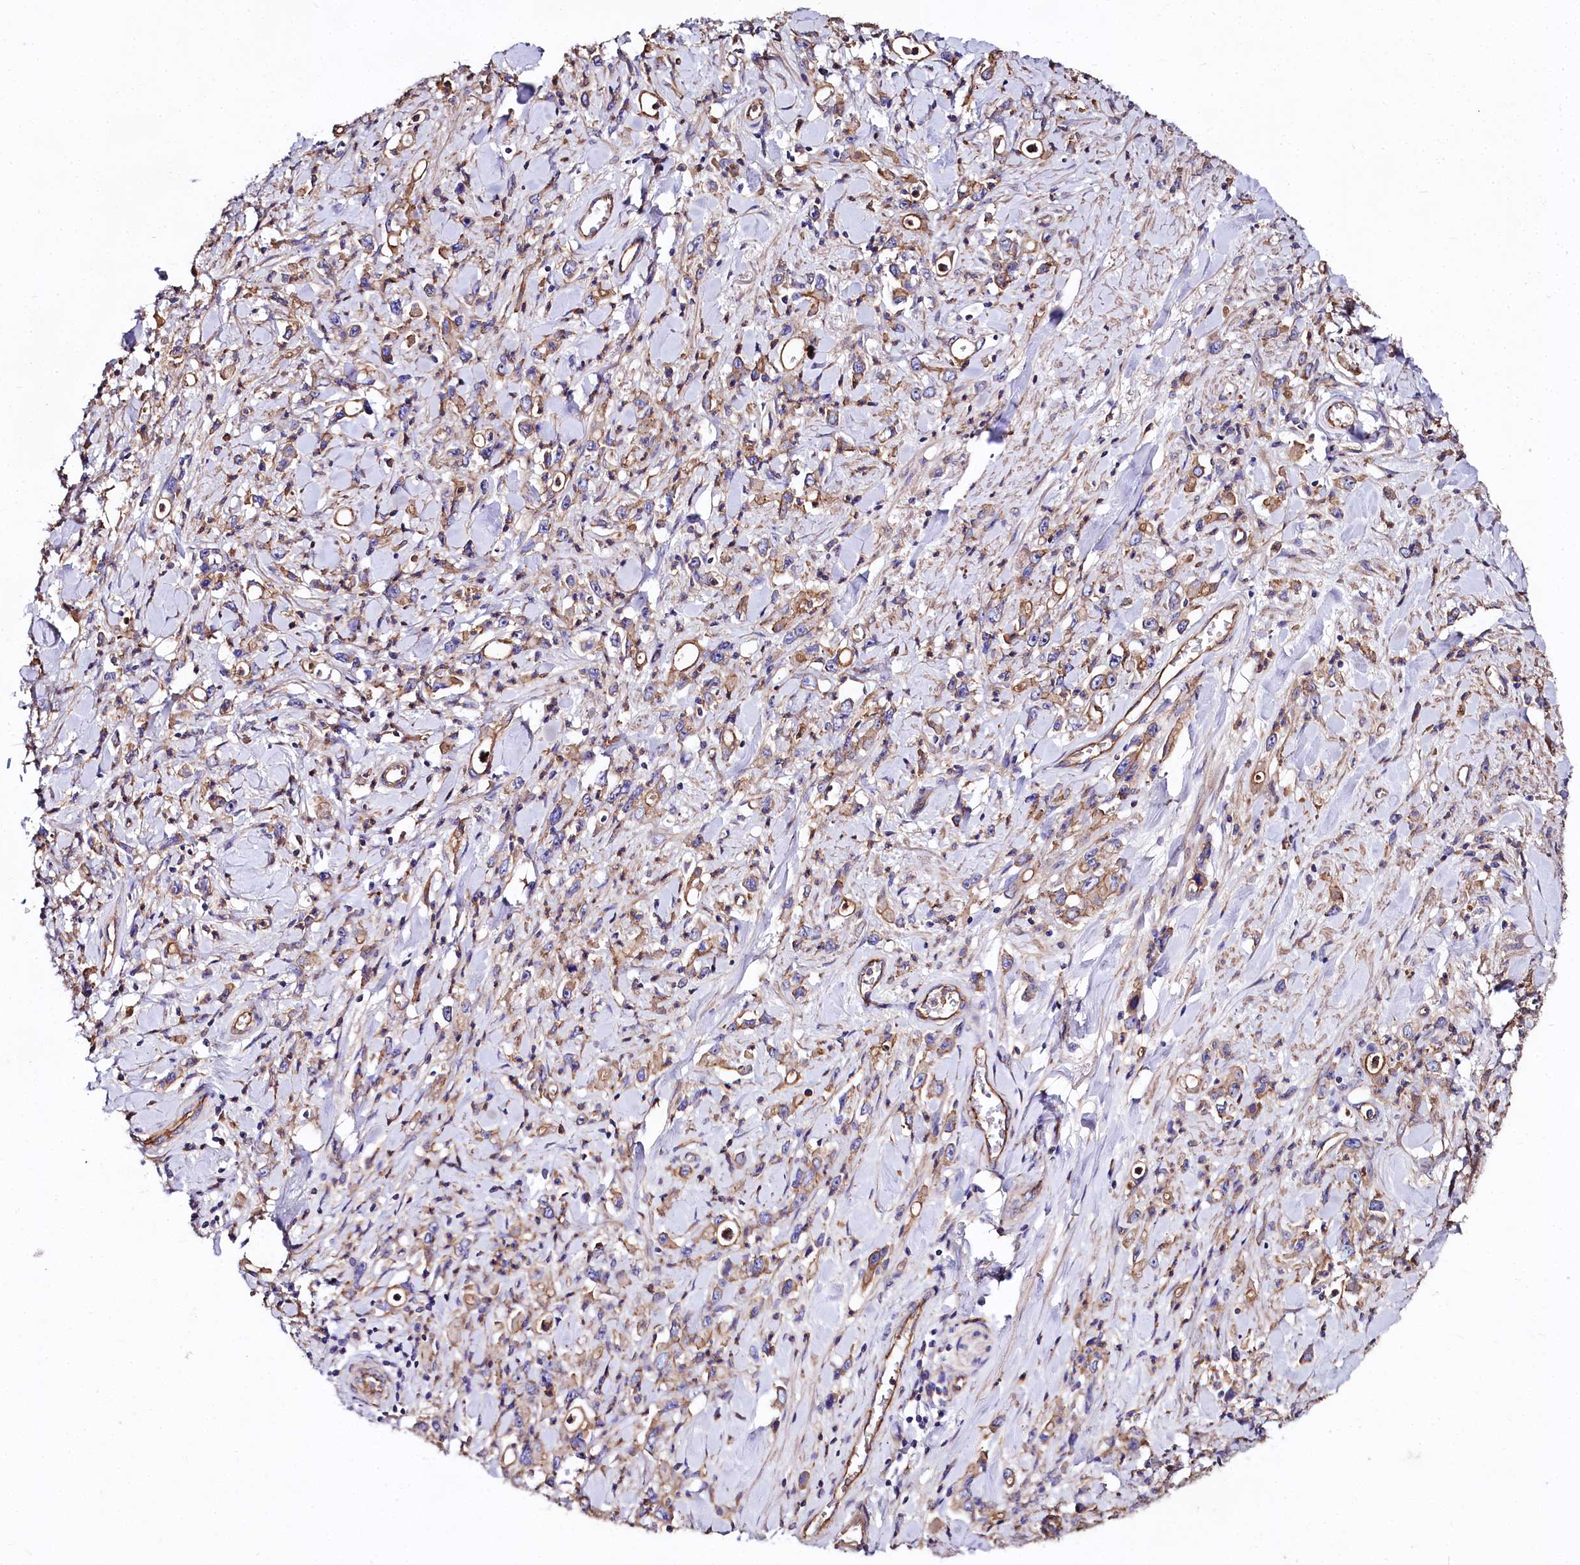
{"staining": {"intensity": "moderate", "quantity": ">75%", "location": "cytoplasmic/membranous"}, "tissue": "stomach cancer", "cell_type": "Tumor cells", "image_type": "cancer", "snomed": [{"axis": "morphology", "description": "Adenocarcinoma, NOS"}, {"axis": "topography", "description": "Stomach, lower"}], "caption": "Human stomach cancer stained with a protein marker shows moderate staining in tumor cells.", "gene": "FCHSD2", "patient": {"sex": "female", "age": 43}}